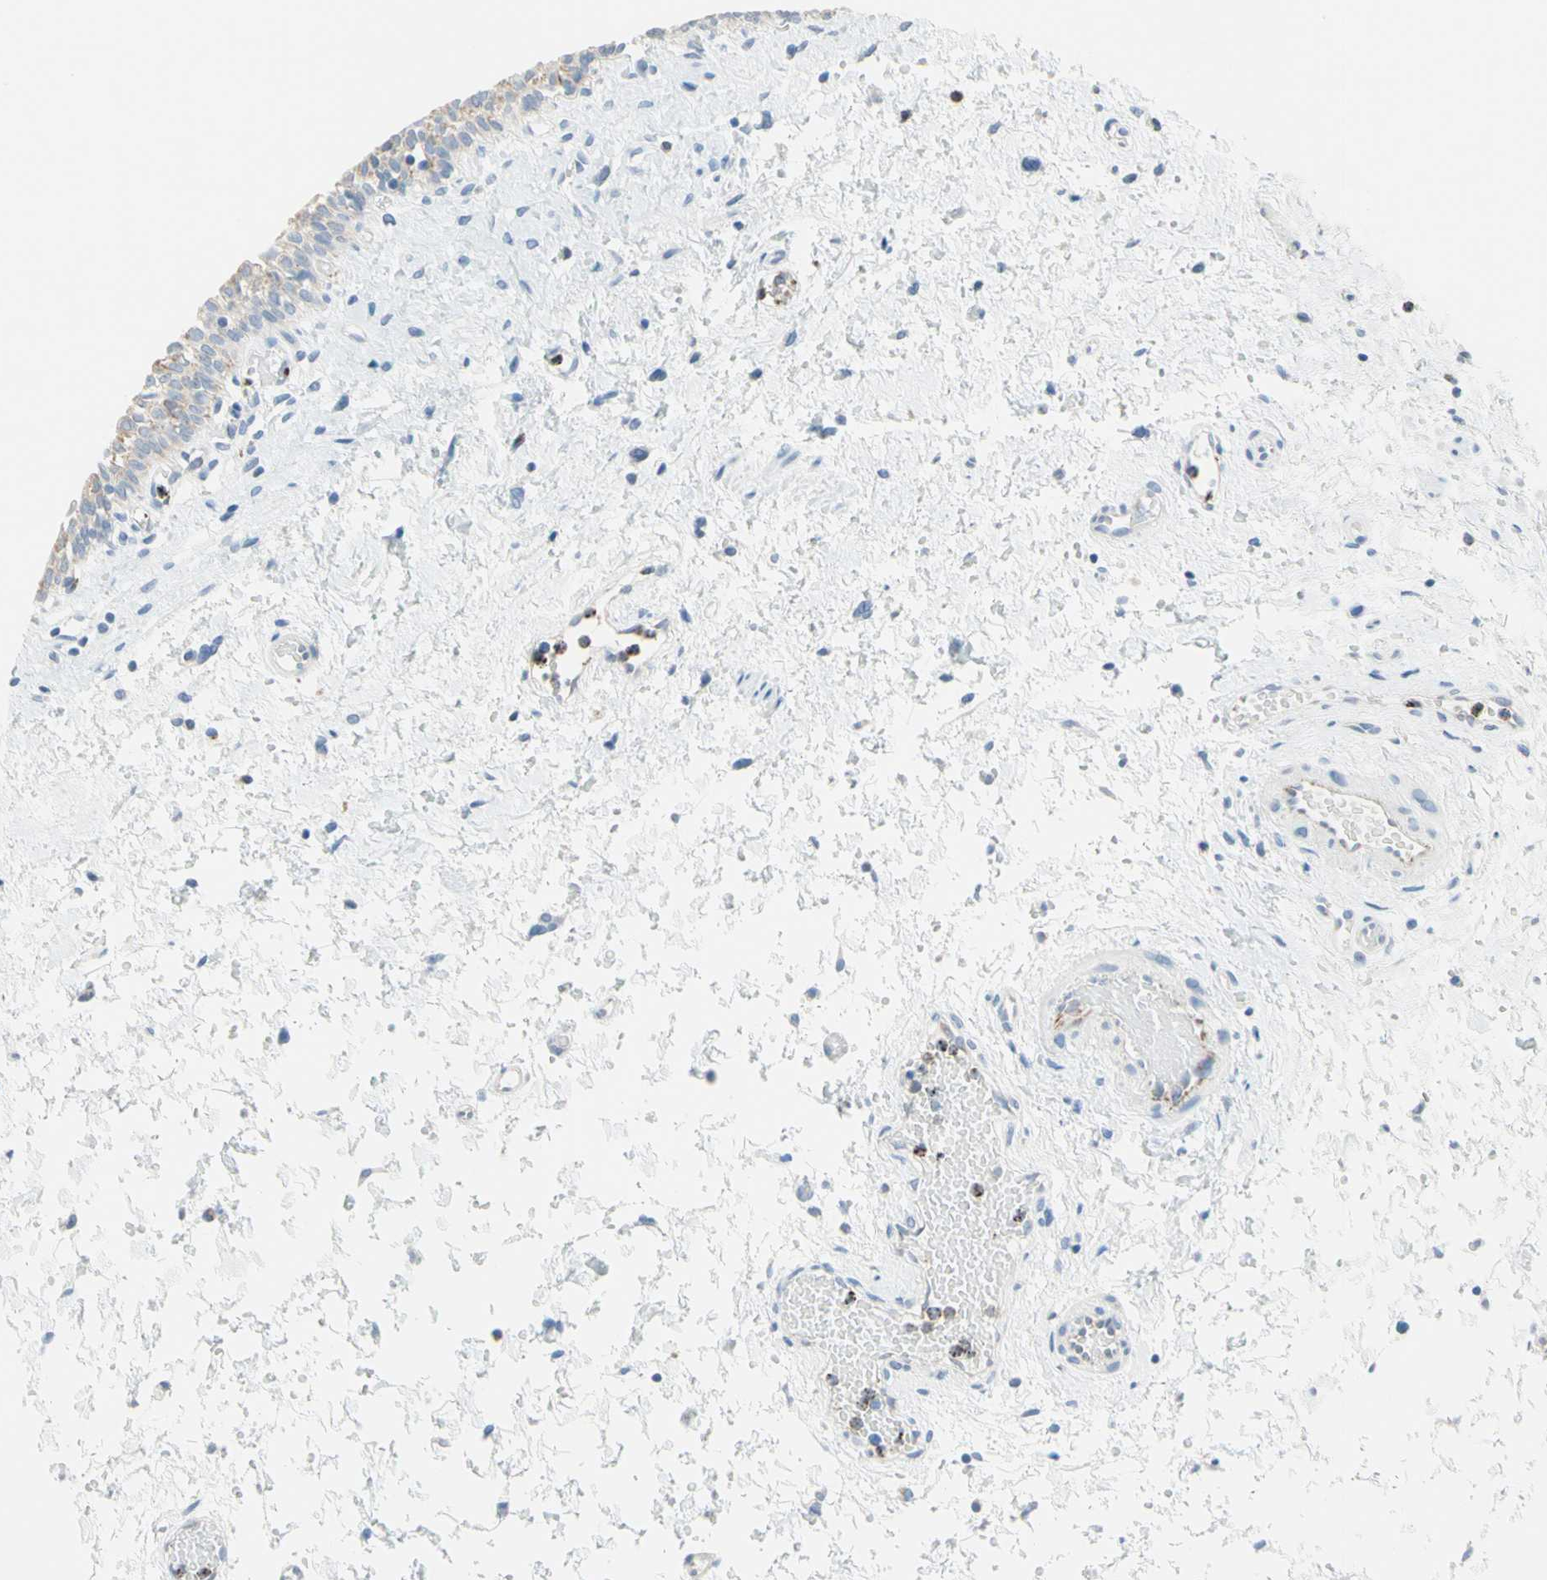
{"staining": {"intensity": "weak", "quantity": "25%-75%", "location": "cytoplasmic/membranous"}, "tissue": "urinary bladder", "cell_type": "Urothelial cells", "image_type": "normal", "snomed": [{"axis": "morphology", "description": "Normal tissue, NOS"}, {"axis": "topography", "description": "Urinary bladder"}], "caption": "This is a photomicrograph of immunohistochemistry (IHC) staining of benign urinary bladder, which shows weak staining in the cytoplasmic/membranous of urothelial cells.", "gene": "CYSLTR1", "patient": {"sex": "male", "age": 55}}